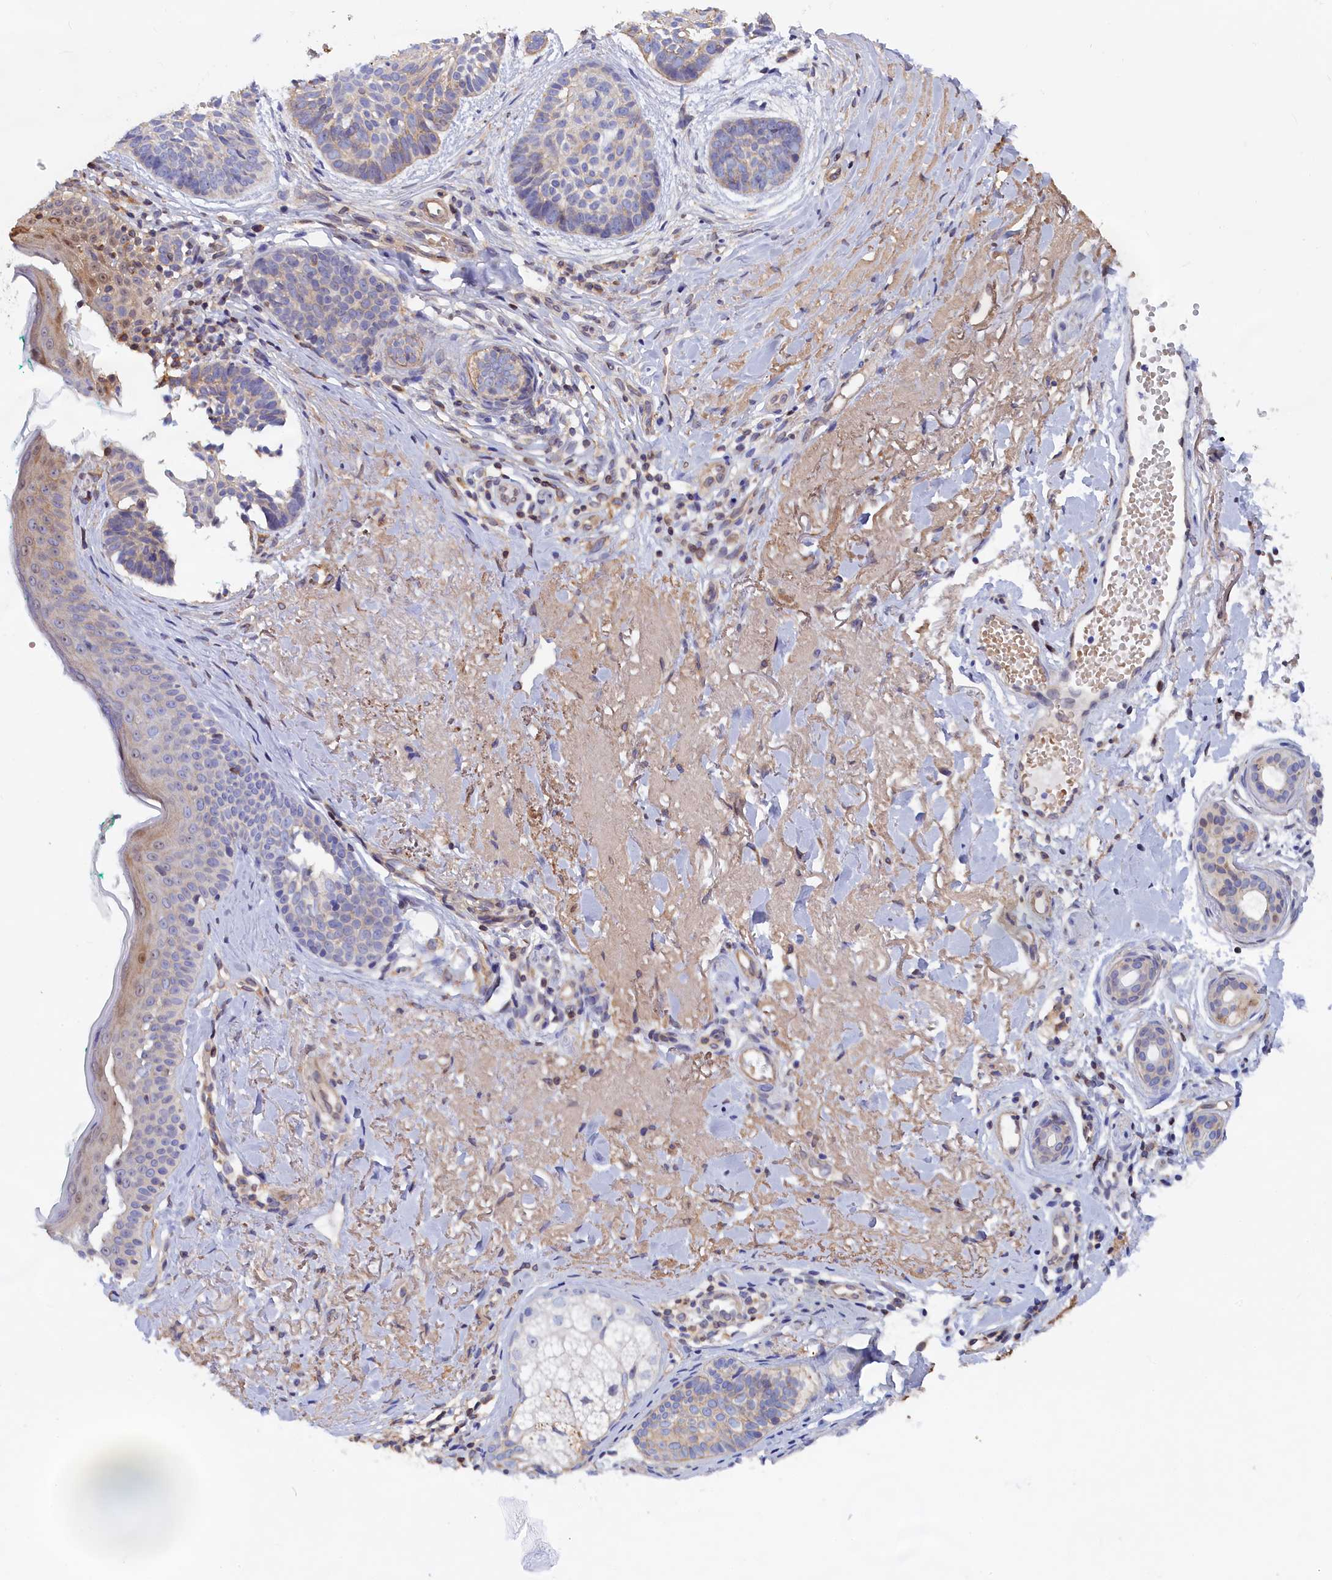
{"staining": {"intensity": "weak", "quantity": "<25%", "location": "cytoplasmic/membranous"}, "tissue": "skin cancer", "cell_type": "Tumor cells", "image_type": "cancer", "snomed": [{"axis": "morphology", "description": "Basal cell carcinoma"}, {"axis": "topography", "description": "Skin"}], "caption": "Protein analysis of skin cancer exhibits no significant positivity in tumor cells.", "gene": "ABCC12", "patient": {"sex": "male", "age": 71}}